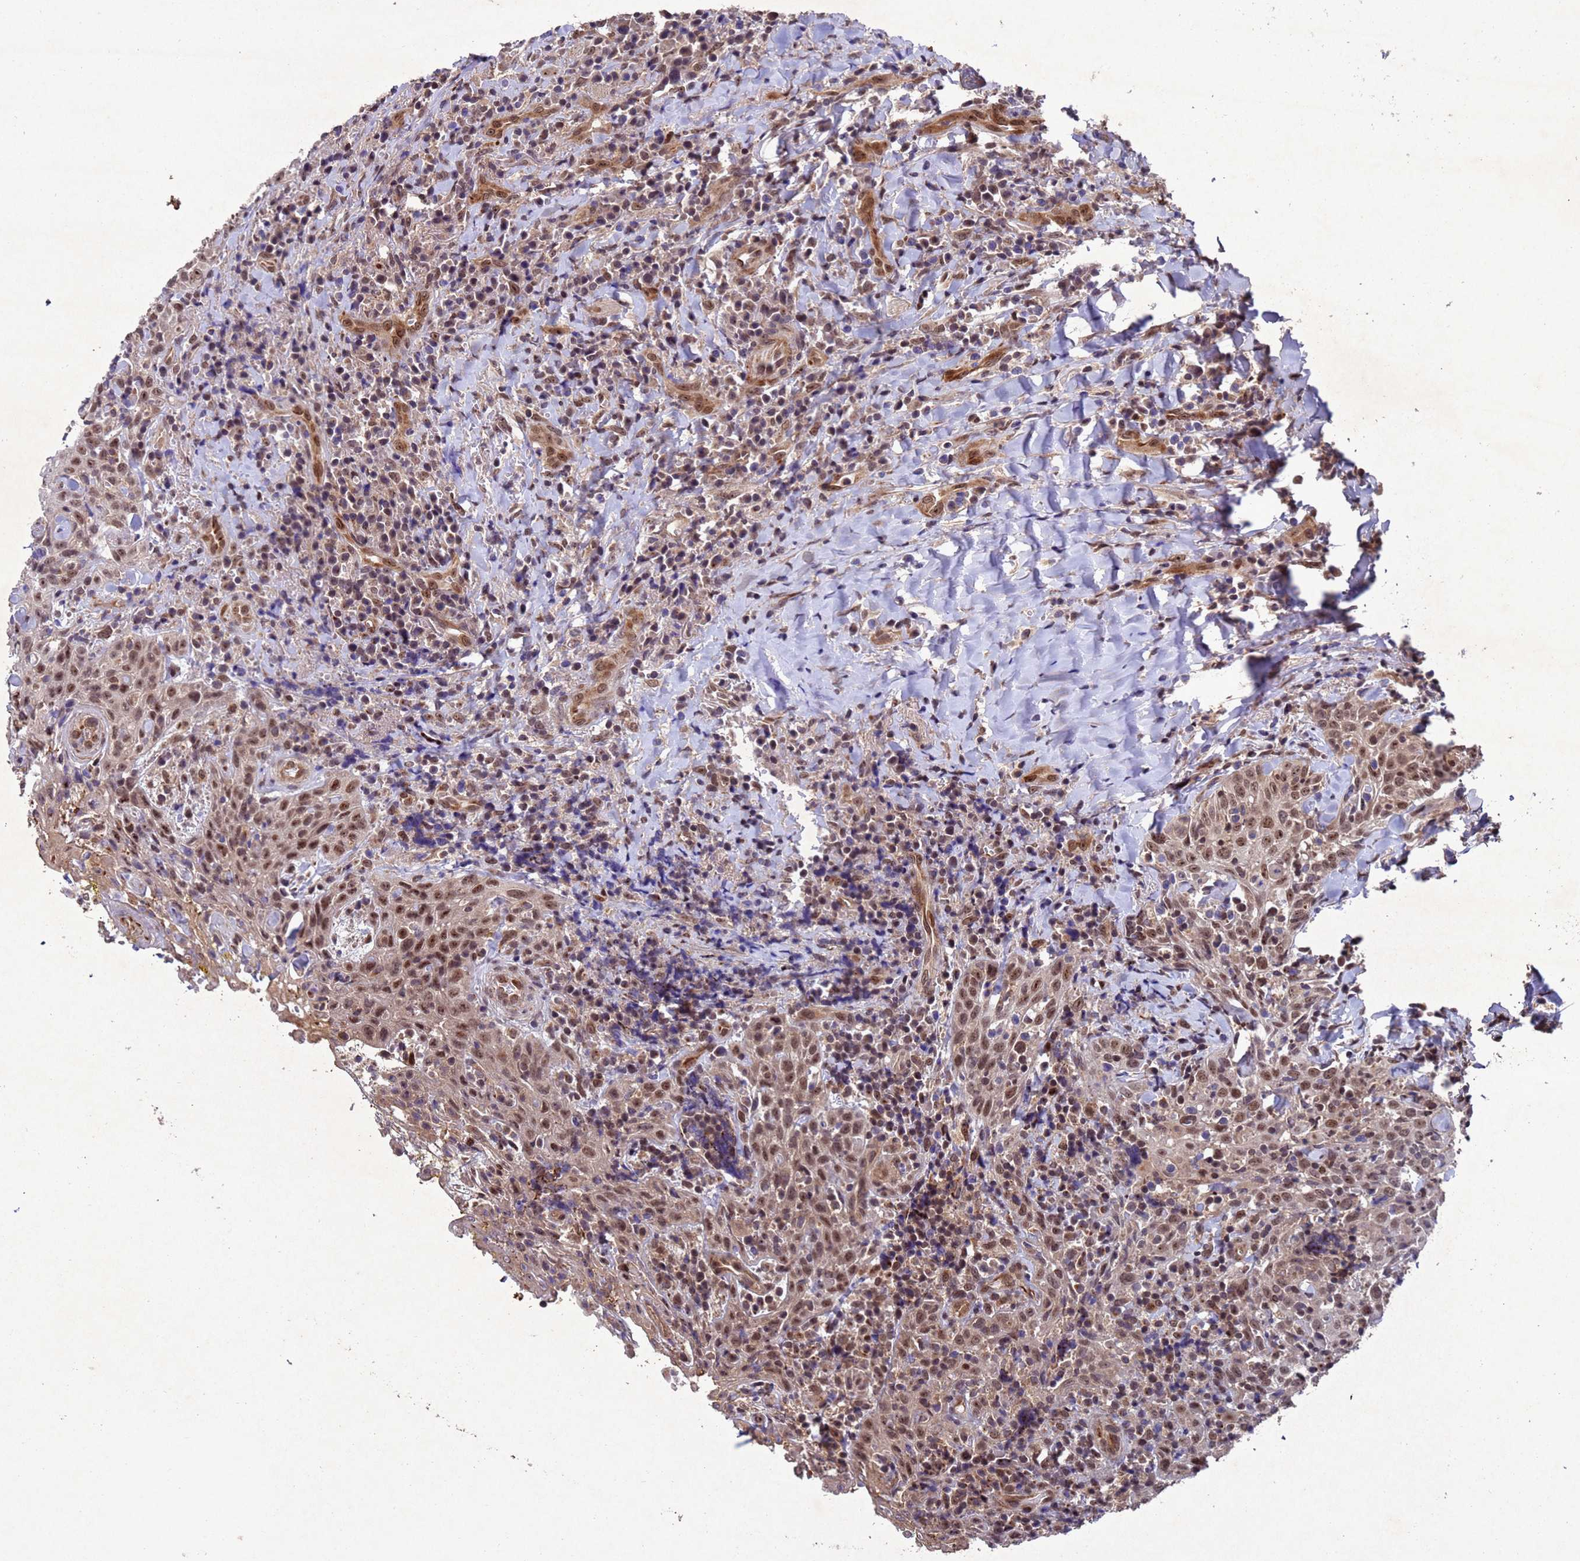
{"staining": {"intensity": "moderate", "quantity": ">75%", "location": "nuclear"}, "tissue": "head and neck cancer", "cell_type": "Tumor cells", "image_type": "cancer", "snomed": [{"axis": "morphology", "description": "Squamous cell carcinoma, NOS"}, {"axis": "topography", "description": "Head-Neck"}], "caption": "DAB (3,3'-diaminobenzidine) immunohistochemical staining of squamous cell carcinoma (head and neck) demonstrates moderate nuclear protein staining in about >75% of tumor cells. Nuclei are stained in blue.", "gene": "TBK1", "patient": {"sex": "female", "age": 70}}